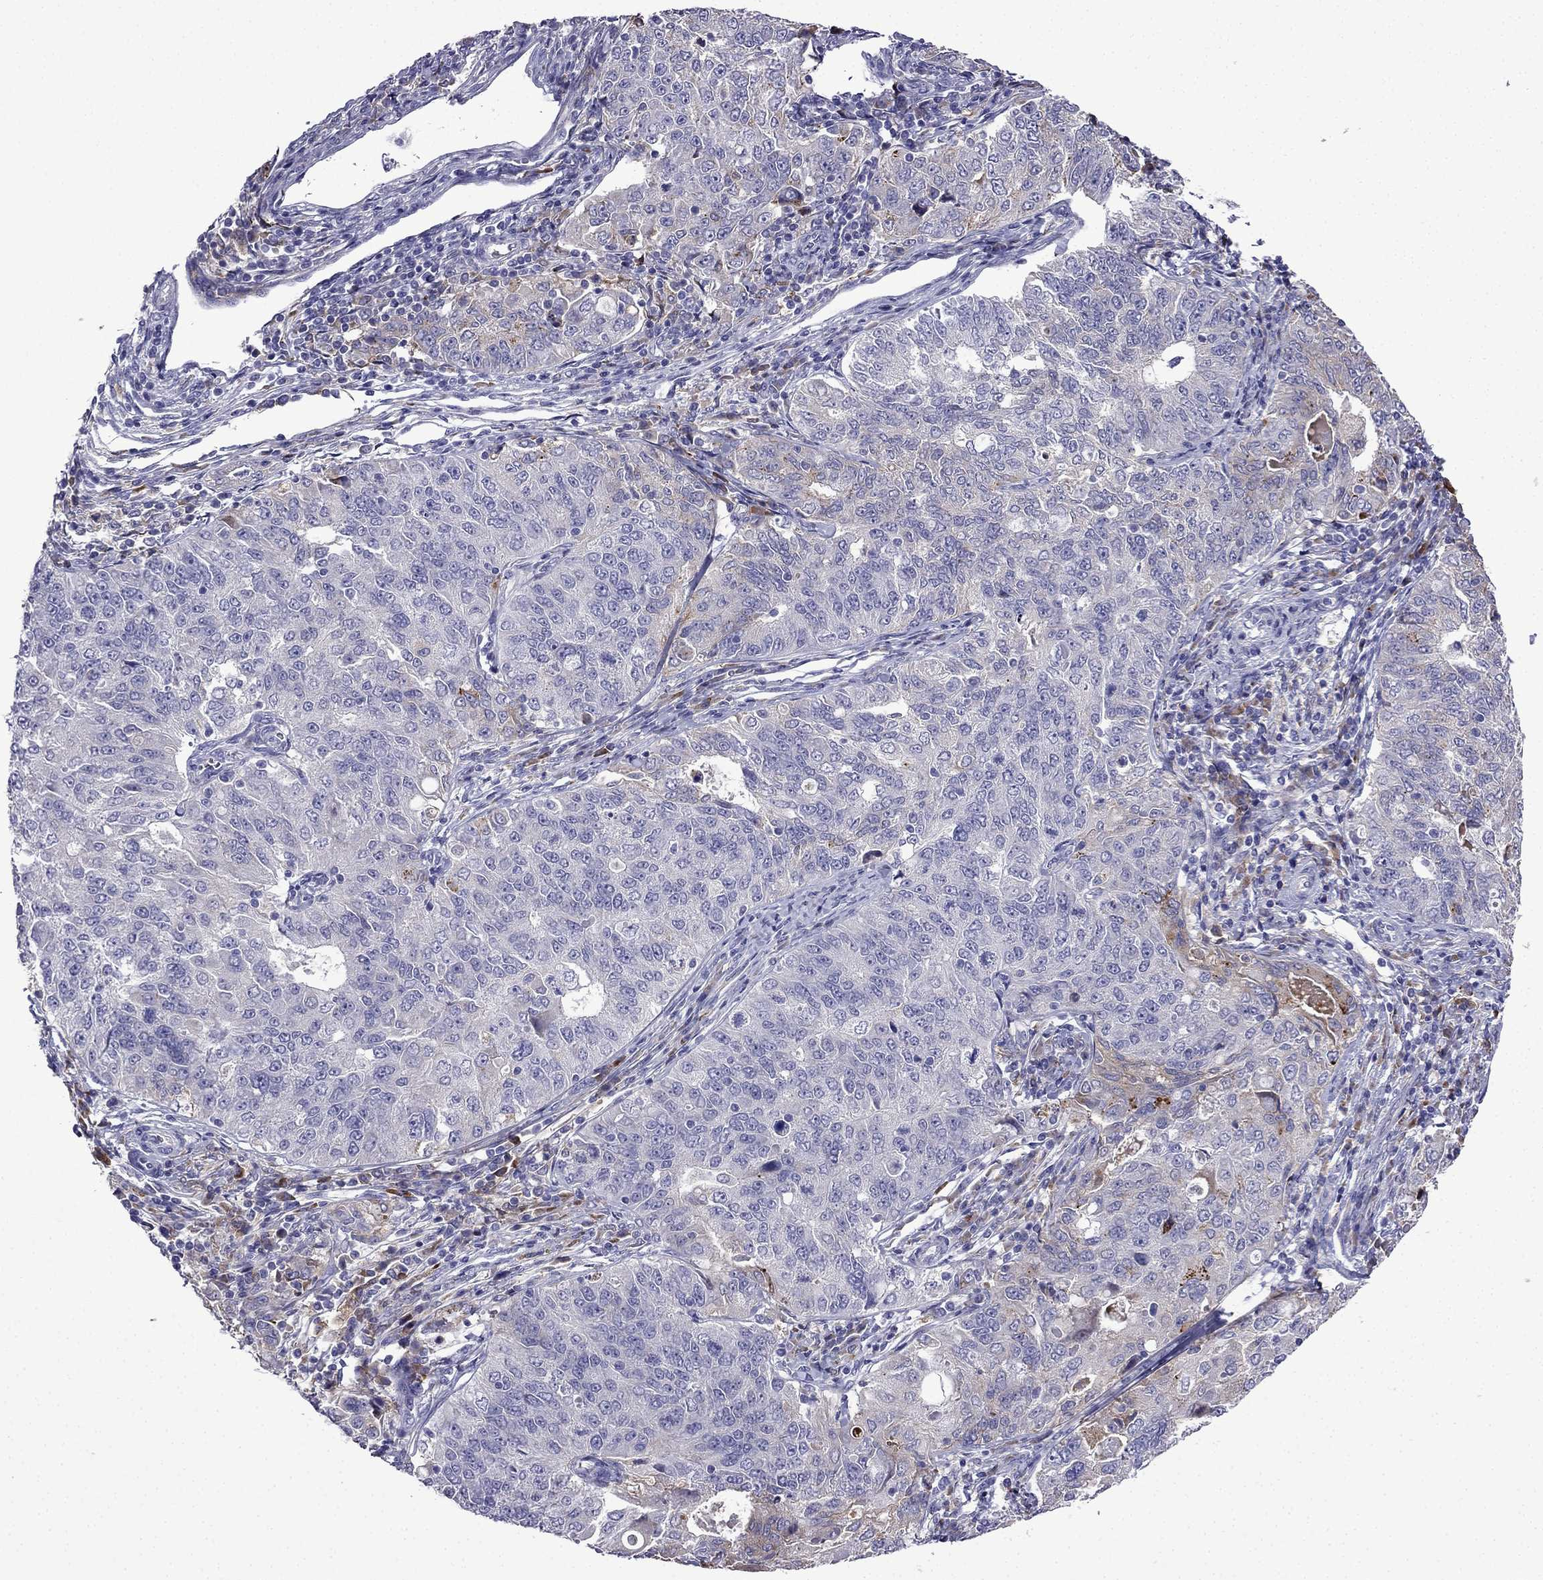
{"staining": {"intensity": "negative", "quantity": "none", "location": "none"}, "tissue": "endometrial cancer", "cell_type": "Tumor cells", "image_type": "cancer", "snomed": [{"axis": "morphology", "description": "Adenocarcinoma, NOS"}, {"axis": "topography", "description": "Endometrium"}], "caption": "Protein analysis of endometrial cancer demonstrates no significant positivity in tumor cells. The staining is performed using DAB (3,3'-diaminobenzidine) brown chromogen with nuclei counter-stained in using hematoxylin.", "gene": "TSSK4", "patient": {"sex": "female", "age": 43}}